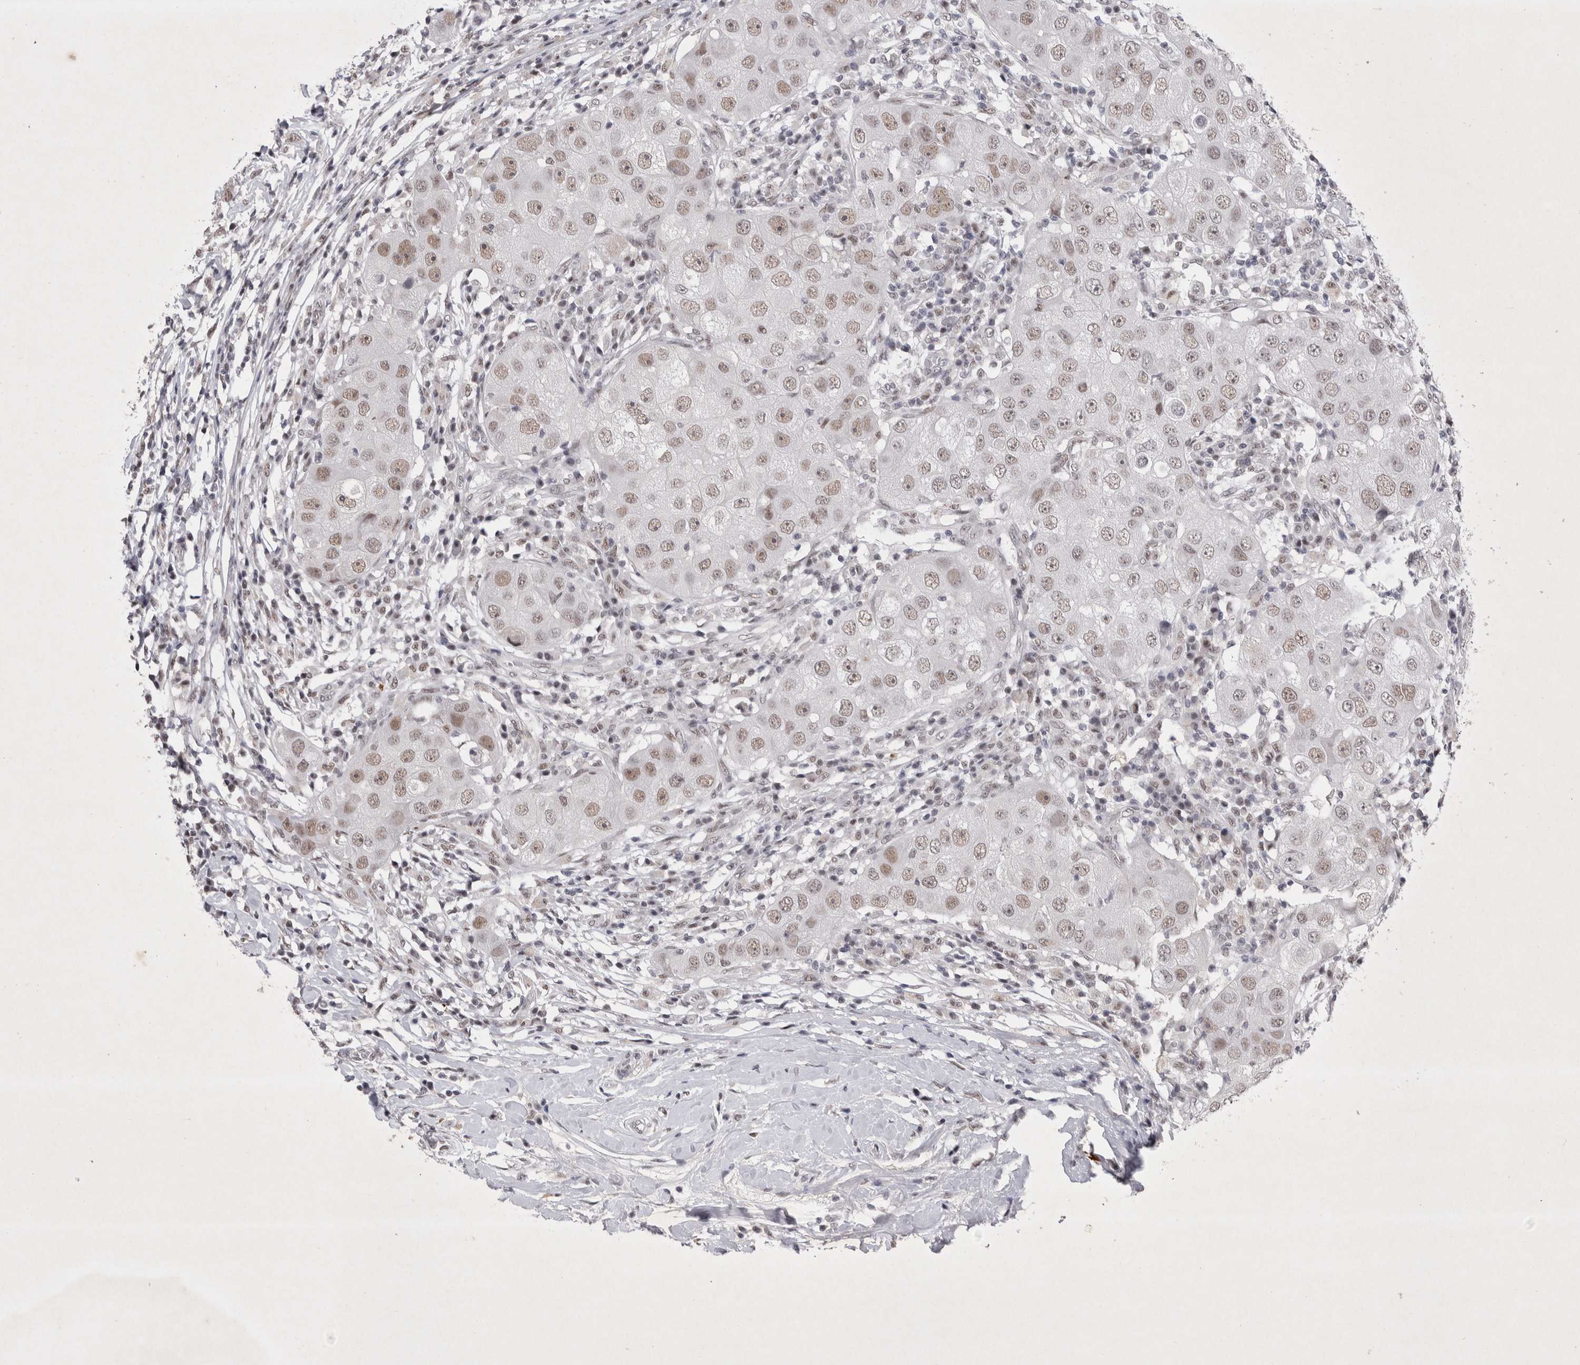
{"staining": {"intensity": "moderate", "quantity": ">75%", "location": "nuclear"}, "tissue": "breast cancer", "cell_type": "Tumor cells", "image_type": "cancer", "snomed": [{"axis": "morphology", "description": "Duct carcinoma"}, {"axis": "topography", "description": "Breast"}], "caption": "A micrograph of human invasive ductal carcinoma (breast) stained for a protein demonstrates moderate nuclear brown staining in tumor cells.", "gene": "RBM6", "patient": {"sex": "female", "age": 27}}